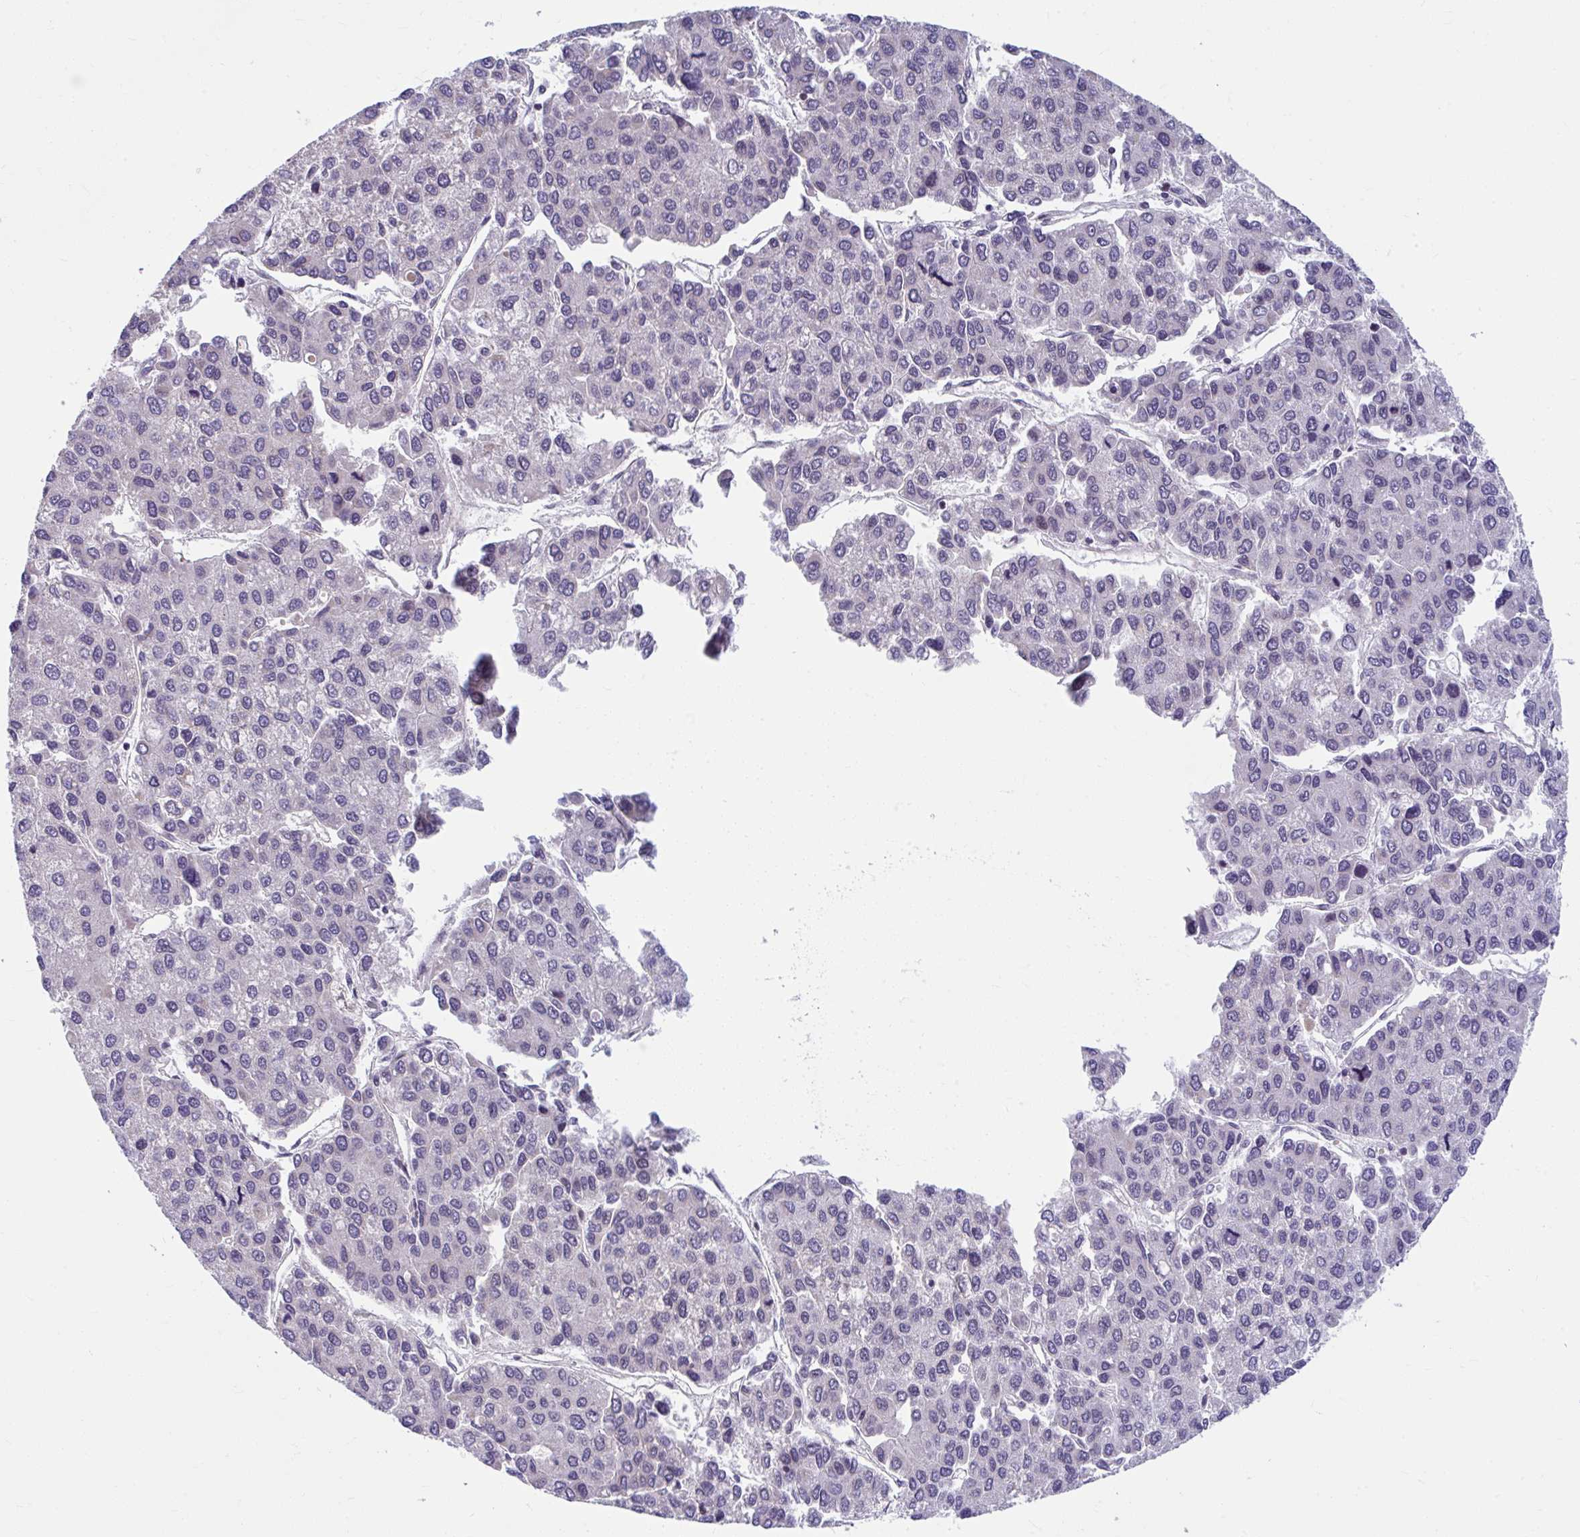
{"staining": {"intensity": "negative", "quantity": "none", "location": "none"}, "tissue": "liver cancer", "cell_type": "Tumor cells", "image_type": "cancer", "snomed": [{"axis": "morphology", "description": "Carcinoma, Hepatocellular, NOS"}, {"axis": "topography", "description": "Liver"}], "caption": "Liver cancer was stained to show a protein in brown. There is no significant staining in tumor cells.", "gene": "ISL1", "patient": {"sex": "female", "age": 66}}